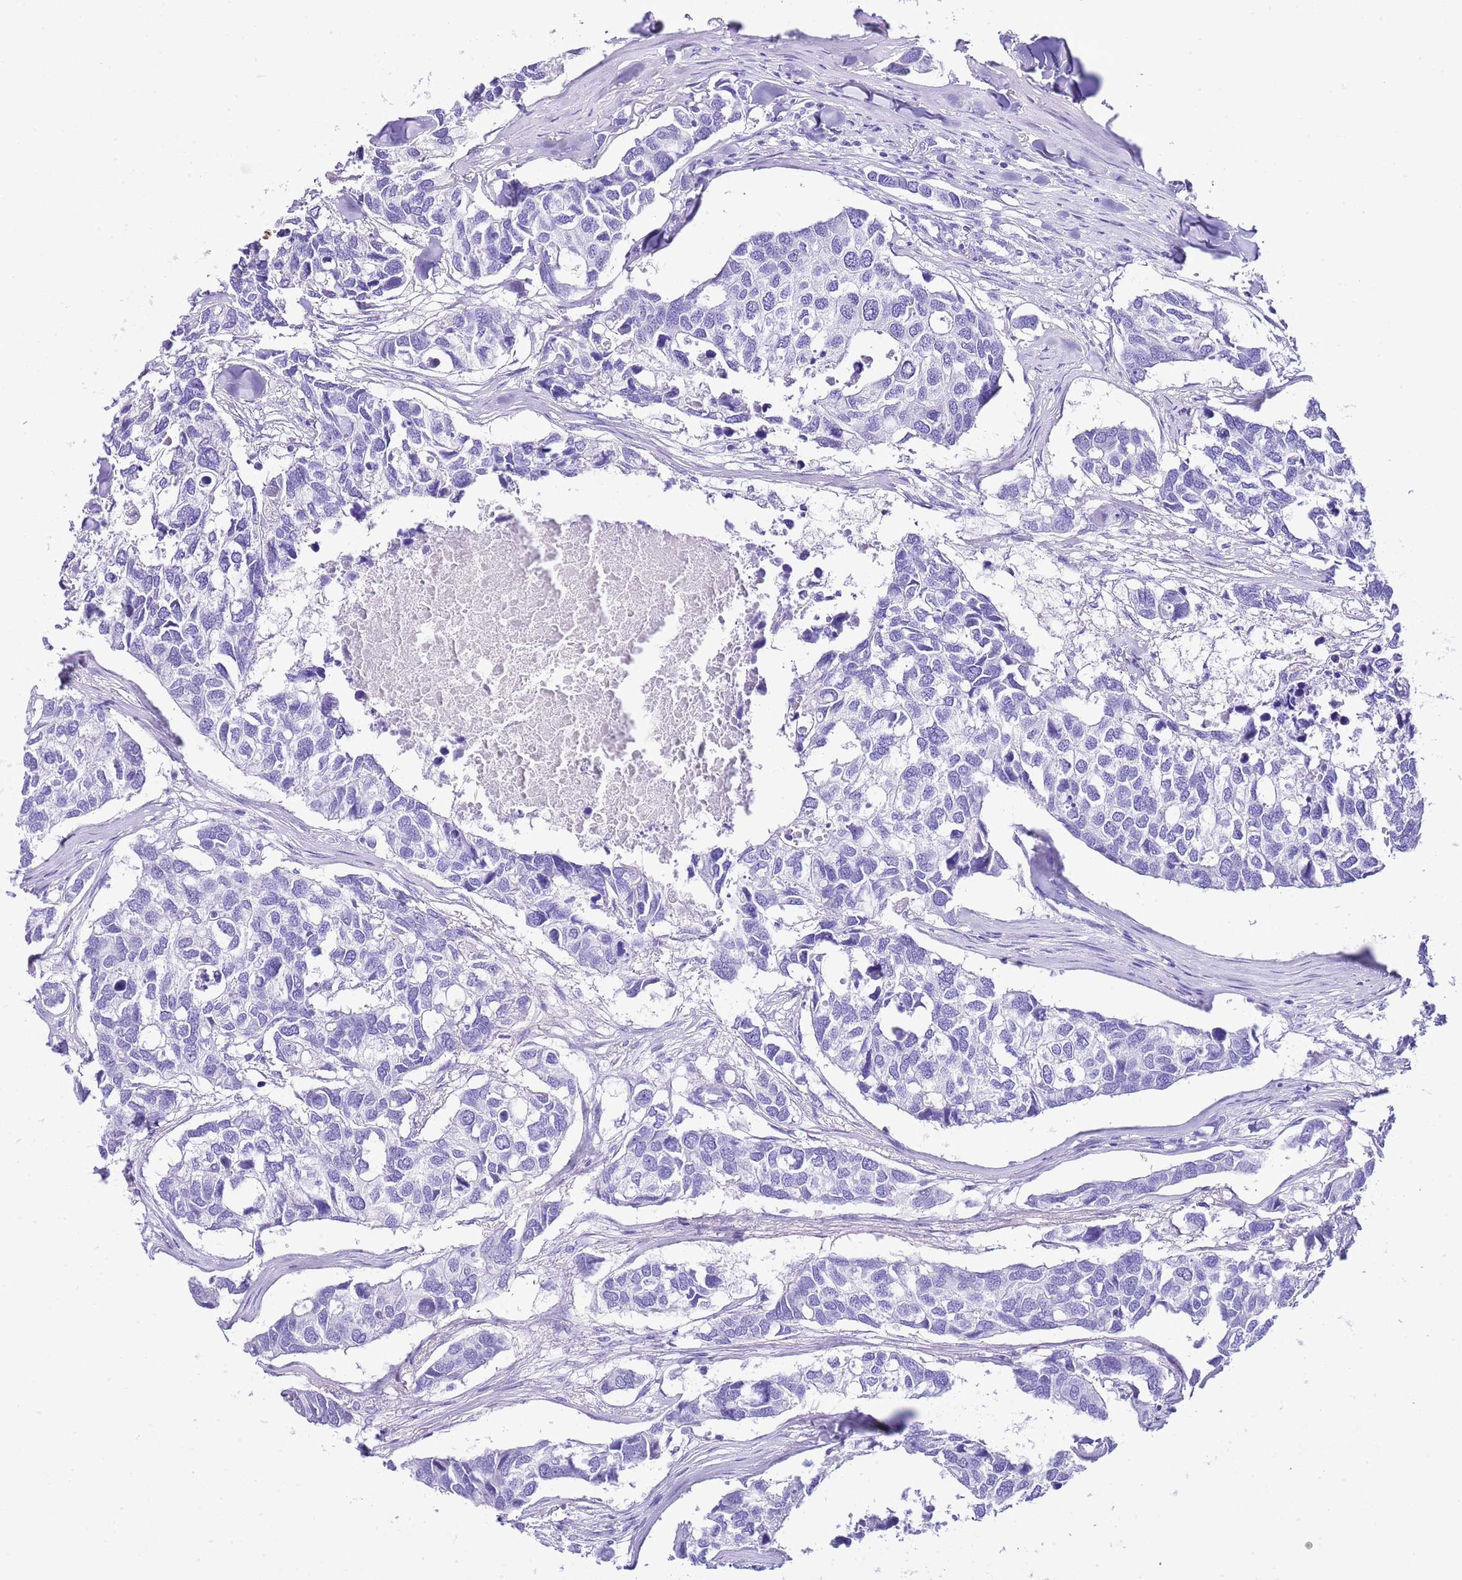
{"staining": {"intensity": "negative", "quantity": "none", "location": "none"}, "tissue": "breast cancer", "cell_type": "Tumor cells", "image_type": "cancer", "snomed": [{"axis": "morphology", "description": "Duct carcinoma"}, {"axis": "topography", "description": "Breast"}], "caption": "IHC micrograph of infiltrating ductal carcinoma (breast) stained for a protein (brown), which exhibits no staining in tumor cells. (DAB immunohistochemistry visualized using brightfield microscopy, high magnification).", "gene": "KCNC1", "patient": {"sex": "female", "age": 83}}